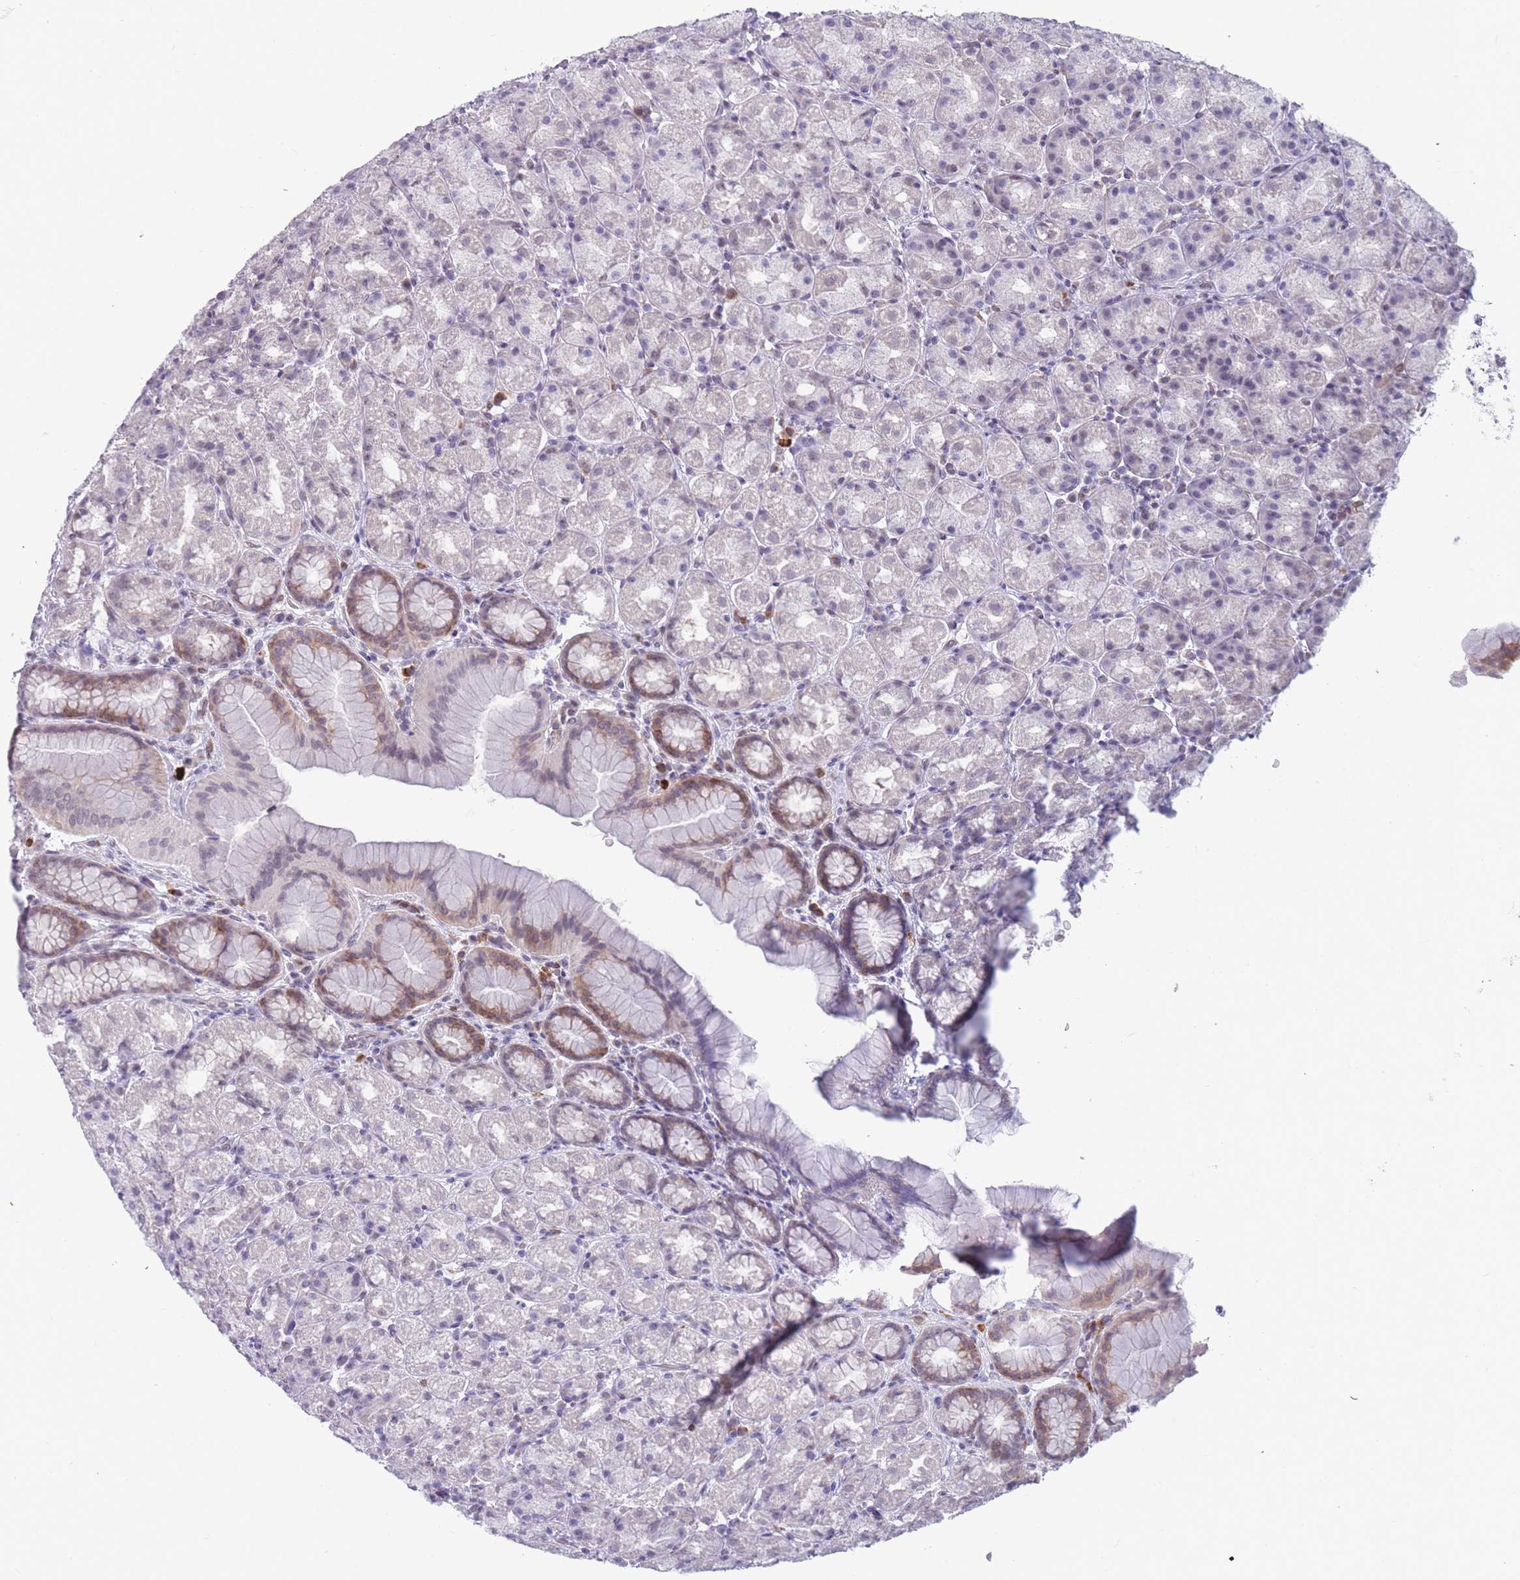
{"staining": {"intensity": "moderate", "quantity": "<25%", "location": "cytoplasmic/membranous"}, "tissue": "stomach", "cell_type": "Glandular cells", "image_type": "normal", "snomed": [{"axis": "morphology", "description": "Normal tissue, NOS"}, {"axis": "topography", "description": "Stomach, upper"}, {"axis": "topography", "description": "Stomach"}], "caption": "Protein staining of unremarkable stomach reveals moderate cytoplasmic/membranous positivity in about <25% of glandular cells. (Stains: DAB (3,3'-diaminobenzidine) in brown, nuclei in blue, Microscopy: brightfield microscopy at high magnification).", "gene": "TMEM121", "patient": {"sex": "male", "age": 68}}